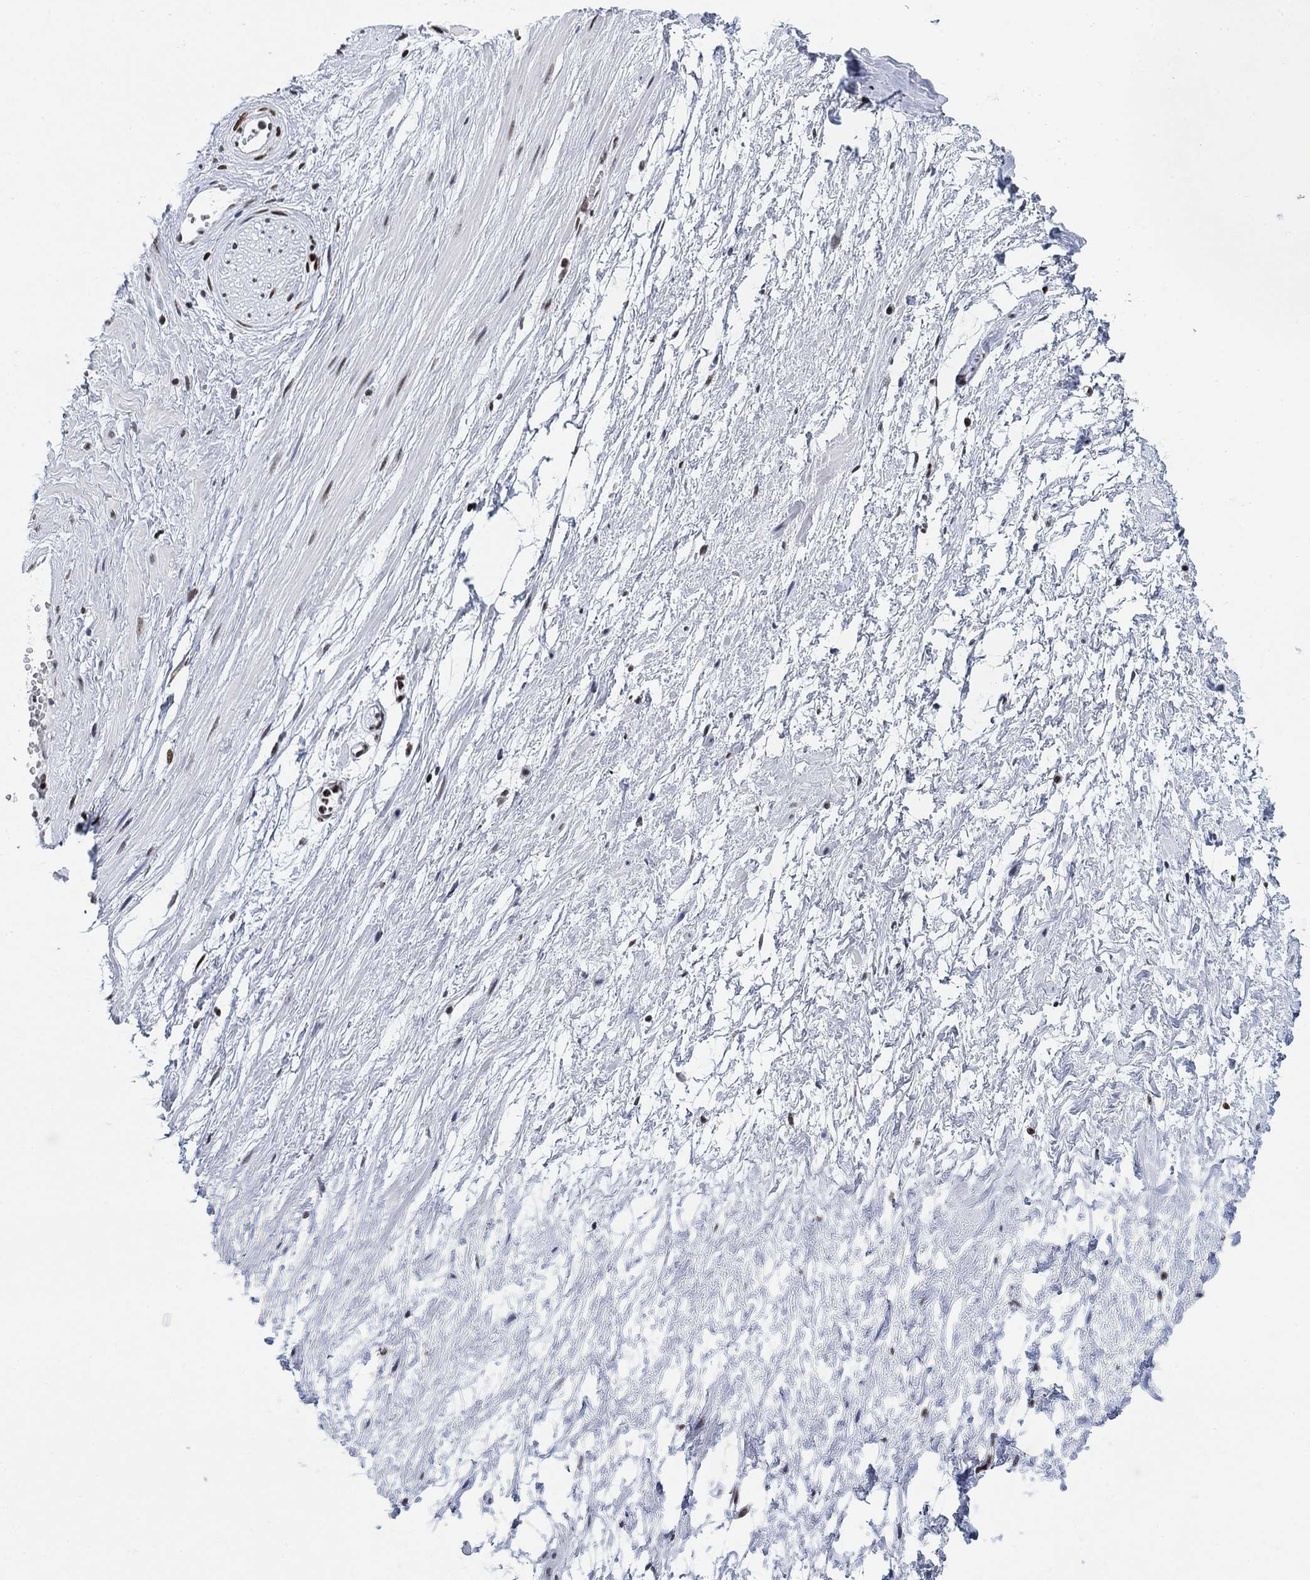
{"staining": {"intensity": "weak", "quantity": "<25%", "location": "nuclear"}, "tissue": "adipose tissue", "cell_type": "Adipocytes", "image_type": "normal", "snomed": [{"axis": "morphology", "description": "Normal tissue, NOS"}, {"axis": "topography", "description": "Prostate"}, {"axis": "topography", "description": "Peripheral nerve tissue"}], "caption": "The immunohistochemistry (IHC) image has no significant expression in adipocytes of adipose tissue.", "gene": "H1", "patient": {"sex": "male", "age": 57}}